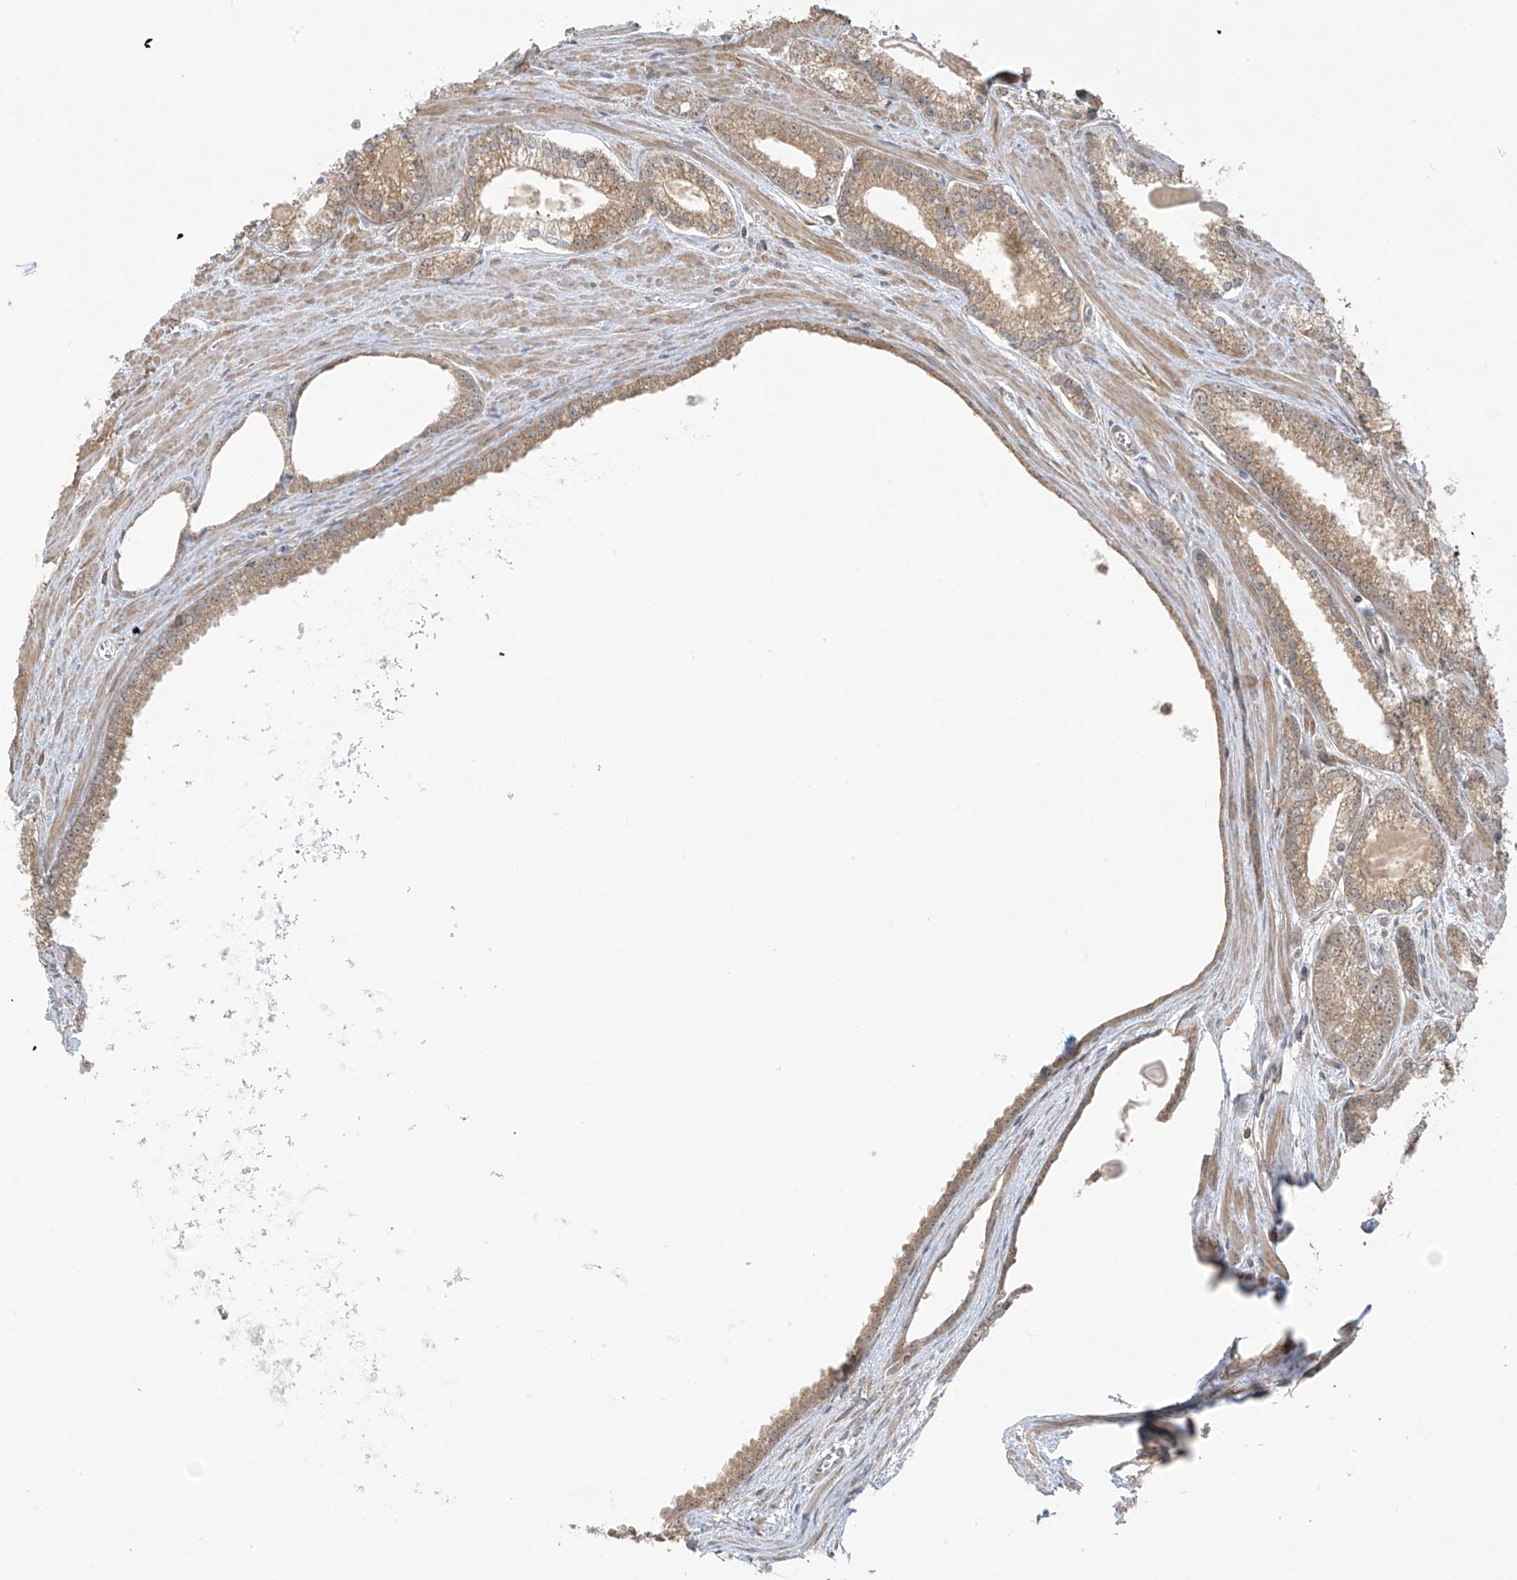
{"staining": {"intensity": "weak", "quantity": ">75%", "location": "cytoplasmic/membranous"}, "tissue": "prostate cancer", "cell_type": "Tumor cells", "image_type": "cancer", "snomed": [{"axis": "morphology", "description": "Adenocarcinoma, Low grade"}, {"axis": "topography", "description": "Prostate"}], "caption": "Brown immunohistochemical staining in human prostate cancer (adenocarcinoma (low-grade)) displays weak cytoplasmic/membranous staining in approximately >75% of tumor cells. Immunohistochemistry (ihc) stains the protein of interest in brown and the nuclei are stained blue.", "gene": "HDDC2", "patient": {"sex": "male", "age": 54}}